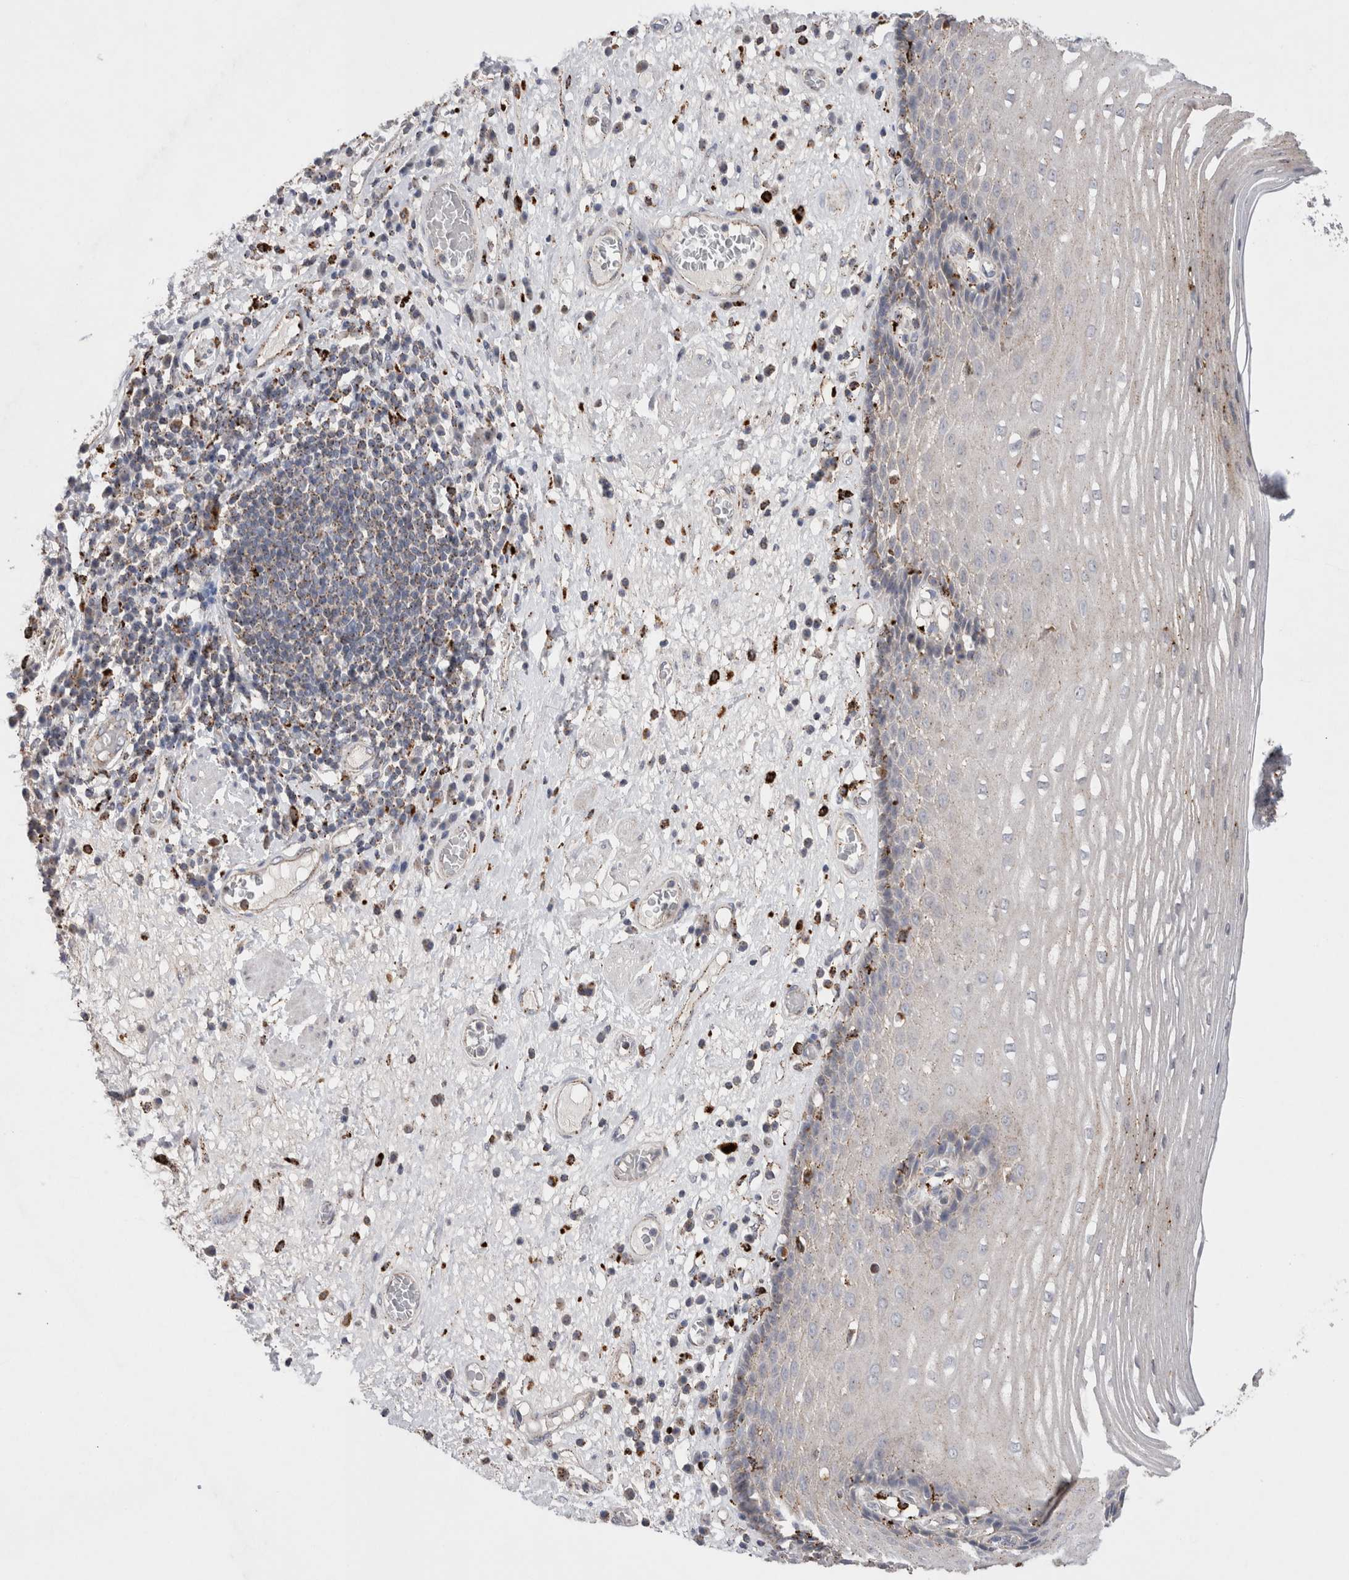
{"staining": {"intensity": "moderate", "quantity": "<25%", "location": "cytoplasmic/membranous"}, "tissue": "esophagus", "cell_type": "Squamous epithelial cells", "image_type": "normal", "snomed": [{"axis": "morphology", "description": "Normal tissue, NOS"}, {"axis": "morphology", "description": "Adenocarcinoma, NOS"}, {"axis": "topography", "description": "Esophagus"}], "caption": "Squamous epithelial cells exhibit moderate cytoplasmic/membranous positivity in approximately <25% of cells in unremarkable esophagus. (DAB = brown stain, brightfield microscopy at high magnification).", "gene": "CTSA", "patient": {"sex": "male", "age": 62}}